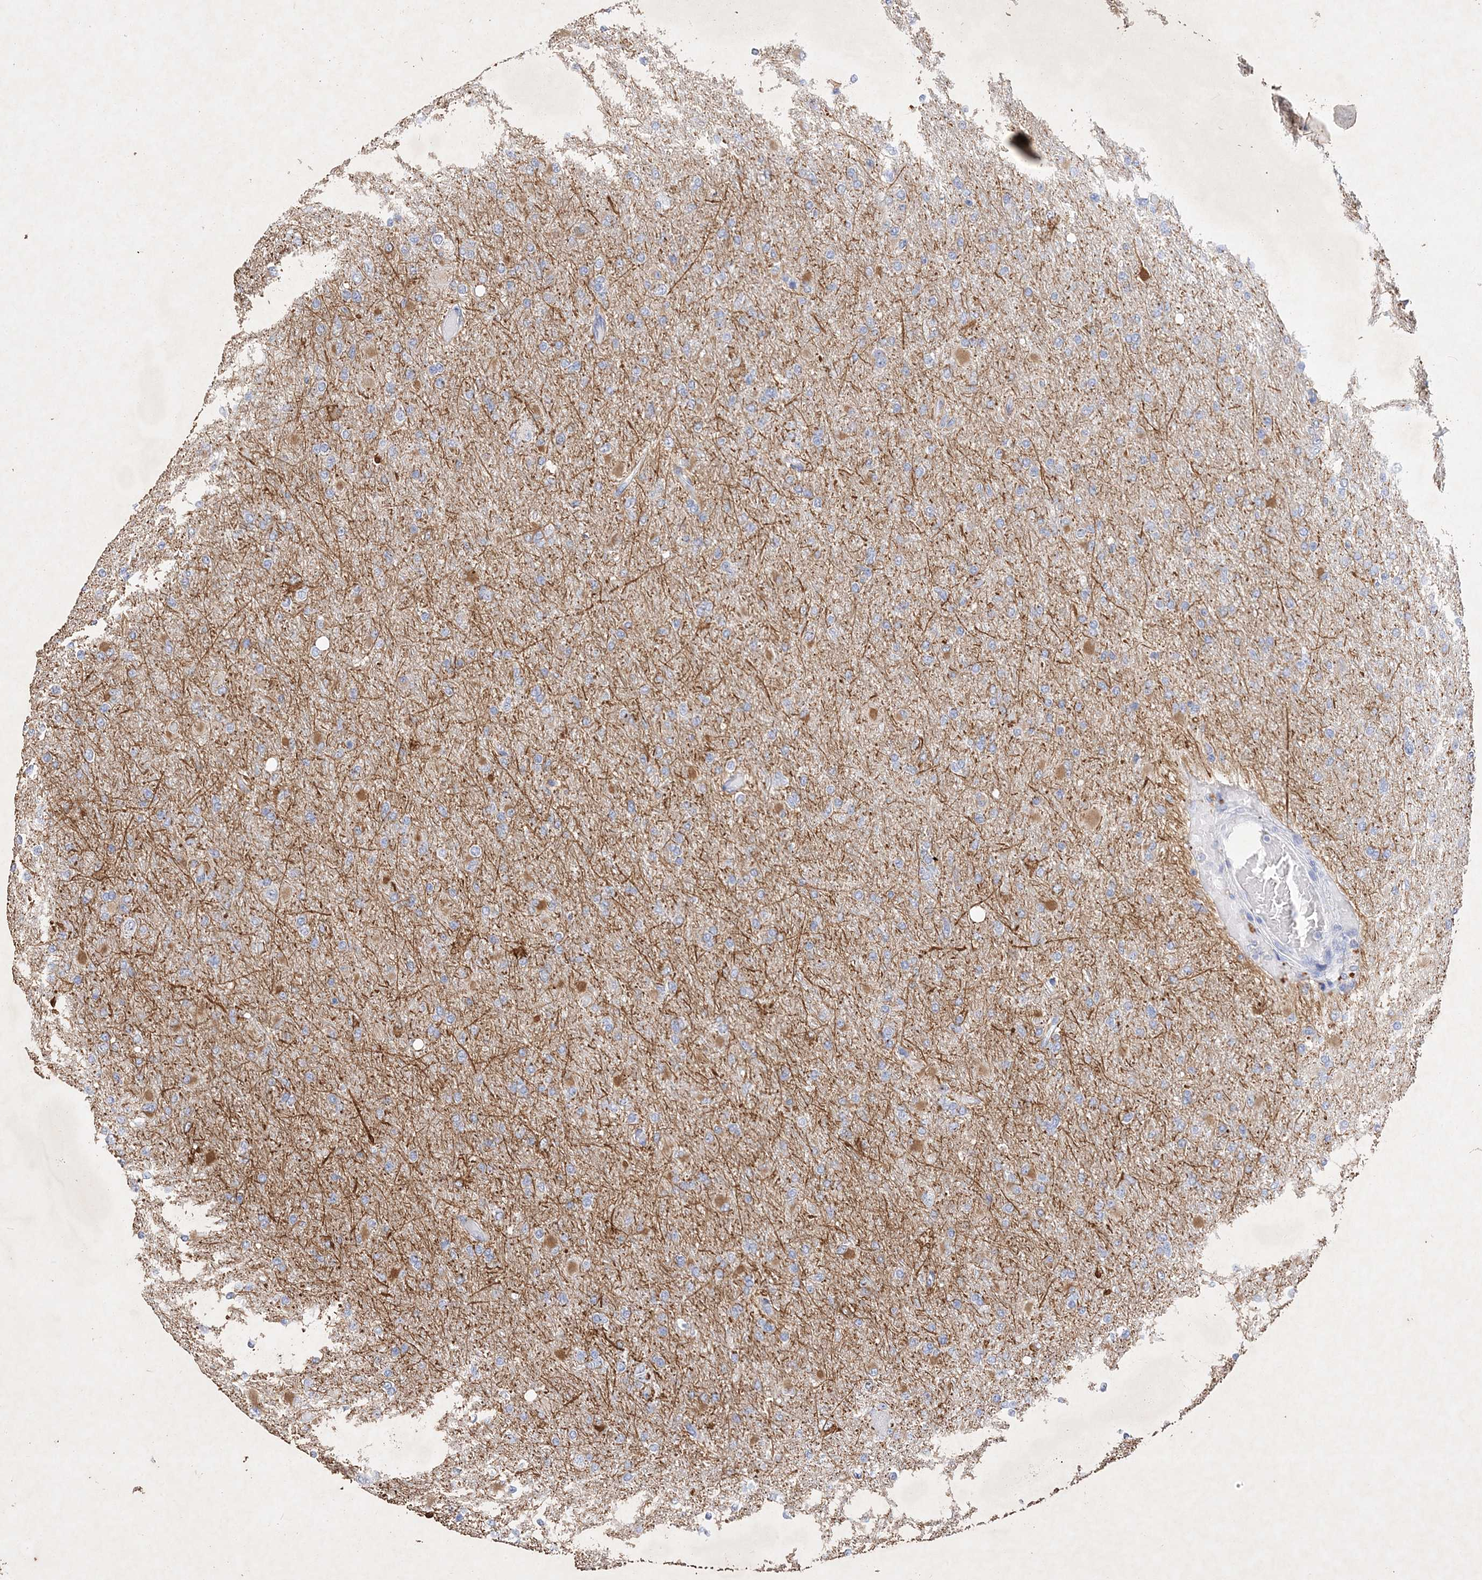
{"staining": {"intensity": "negative", "quantity": "none", "location": "none"}, "tissue": "glioma", "cell_type": "Tumor cells", "image_type": "cancer", "snomed": [{"axis": "morphology", "description": "Glioma, malignant, High grade"}, {"axis": "topography", "description": "Cerebral cortex"}], "caption": "Malignant glioma (high-grade) was stained to show a protein in brown. There is no significant positivity in tumor cells. (Stains: DAB (3,3'-diaminobenzidine) immunohistochemistry (IHC) with hematoxylin counter stain, Microscopy: brightfield microscopy at high magnification).", "gene": "COPS8", "patient": {"sex": "female", "age": 36}}